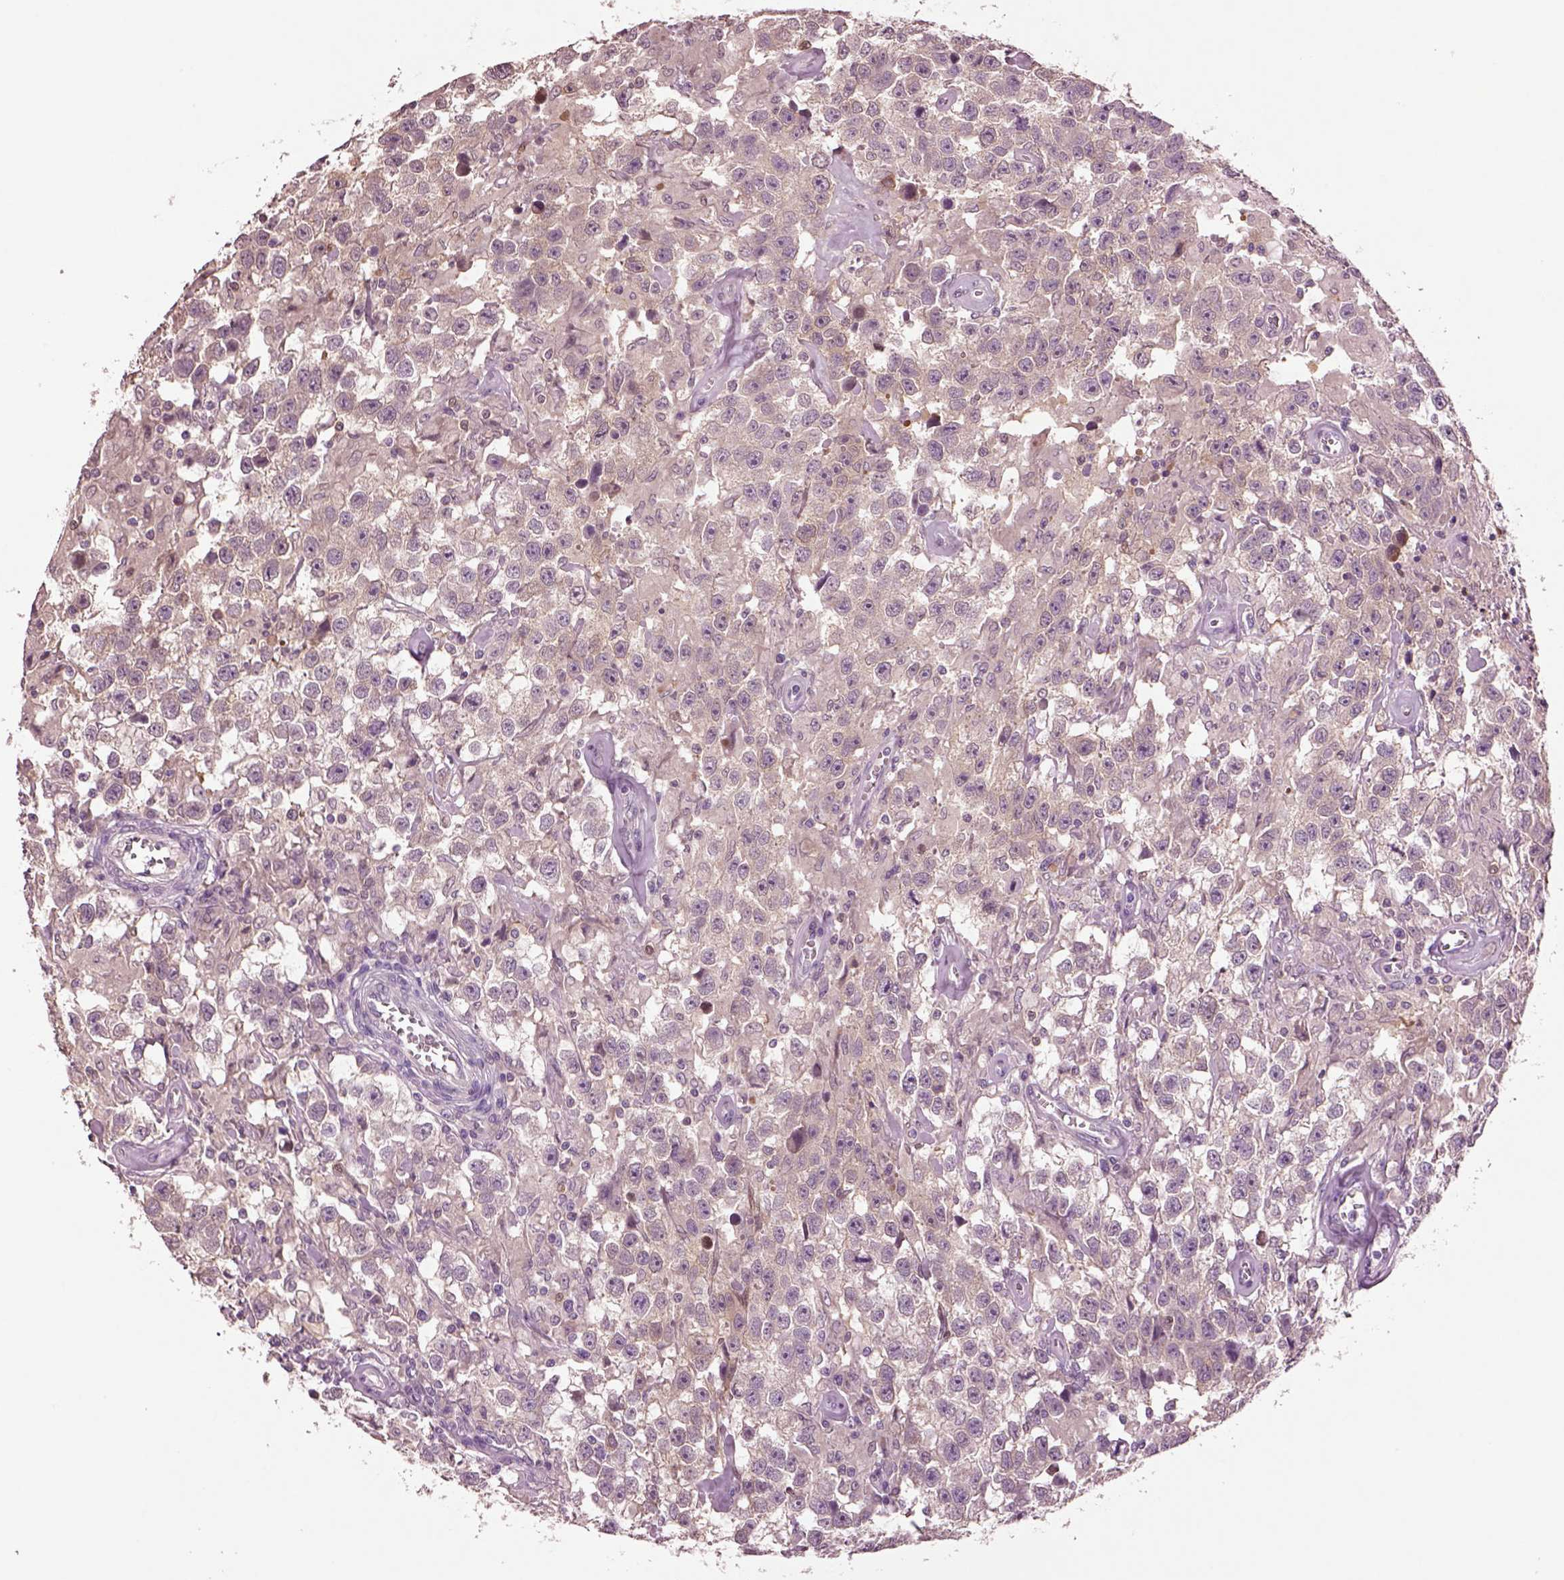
{"staining": {"intensity": "weak", "quantity": "<25%", "location": "cytoplasmic/membranous"}, "tissue": "testis cancer", "cell_type": "Tumor cells", "image_type": "cancer", "snomed": [{"axis": "morphology", "description": "Seminoma, NOS"}, {"axis": "topography", "description": "Testis"}], "caption": "Tumor cells are negative for brown protein staining in testis seminoma.", "gene": "CLPSL1", "patient": {"sex": "male", "age": 43}}